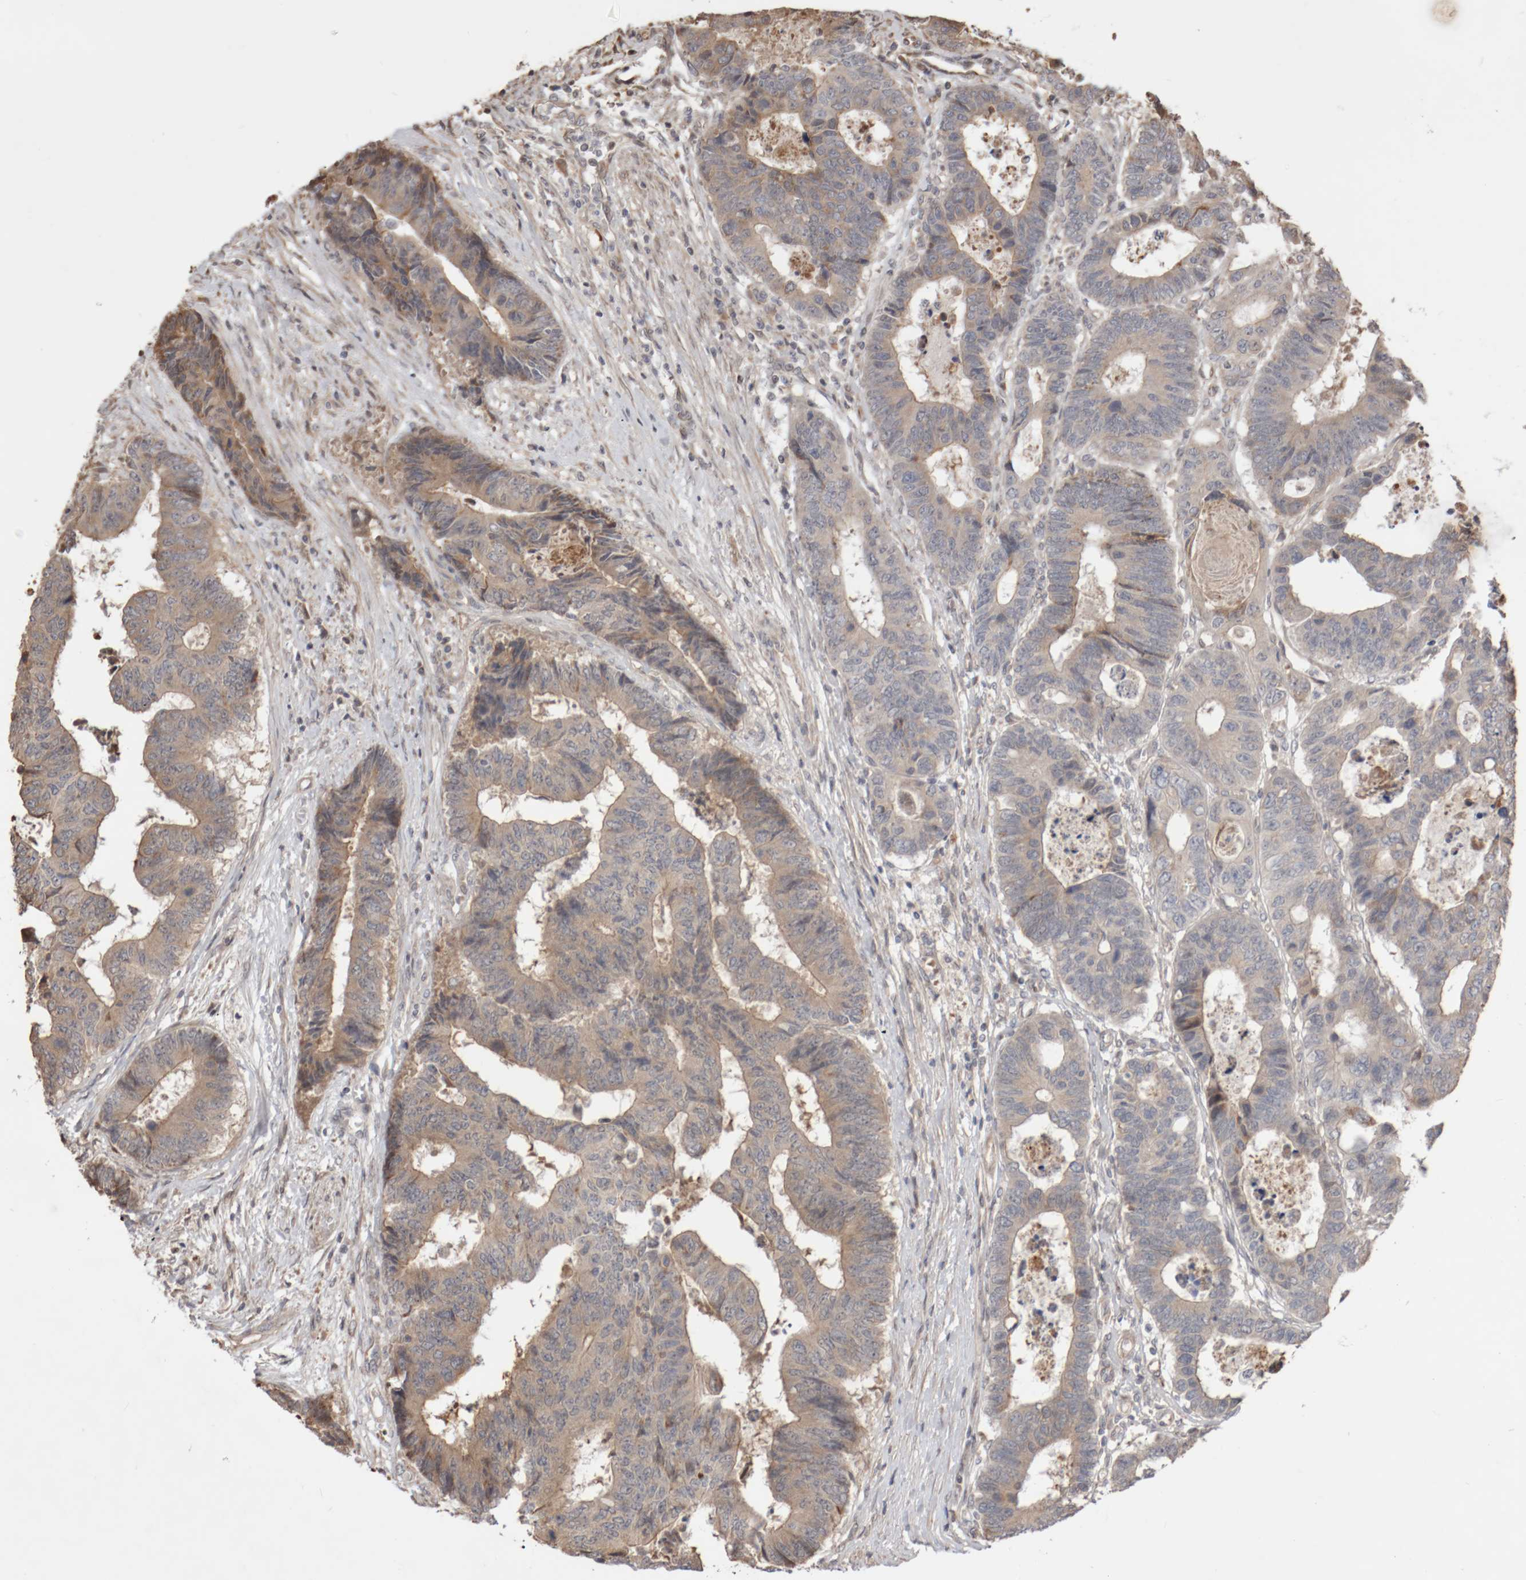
{"staining": {"intensity": "weak", "quantity": ">75%", "location": "cytoplasmic/membranous"}, "tissue": "colorectal cancer", "cell_type": "Tumor cells", "image_type": "cancer", "snomed": [{"axis": "morphology", "description": "Adenocarcinoma, NOS"}, {"axis": "topography", "description": "Rectum"}], "caption": "Tumor cells display low levels of weak cytoplasmic/membranous staining in approximately >75% of cells in adenocarcinoma (colorectal). (DAB (3,3'-diaminobenzidine) = brown stain, brightfield microscopy at high magnification).", "gene": "DPH7", "patient": {"sex": "male", "age": 84}}